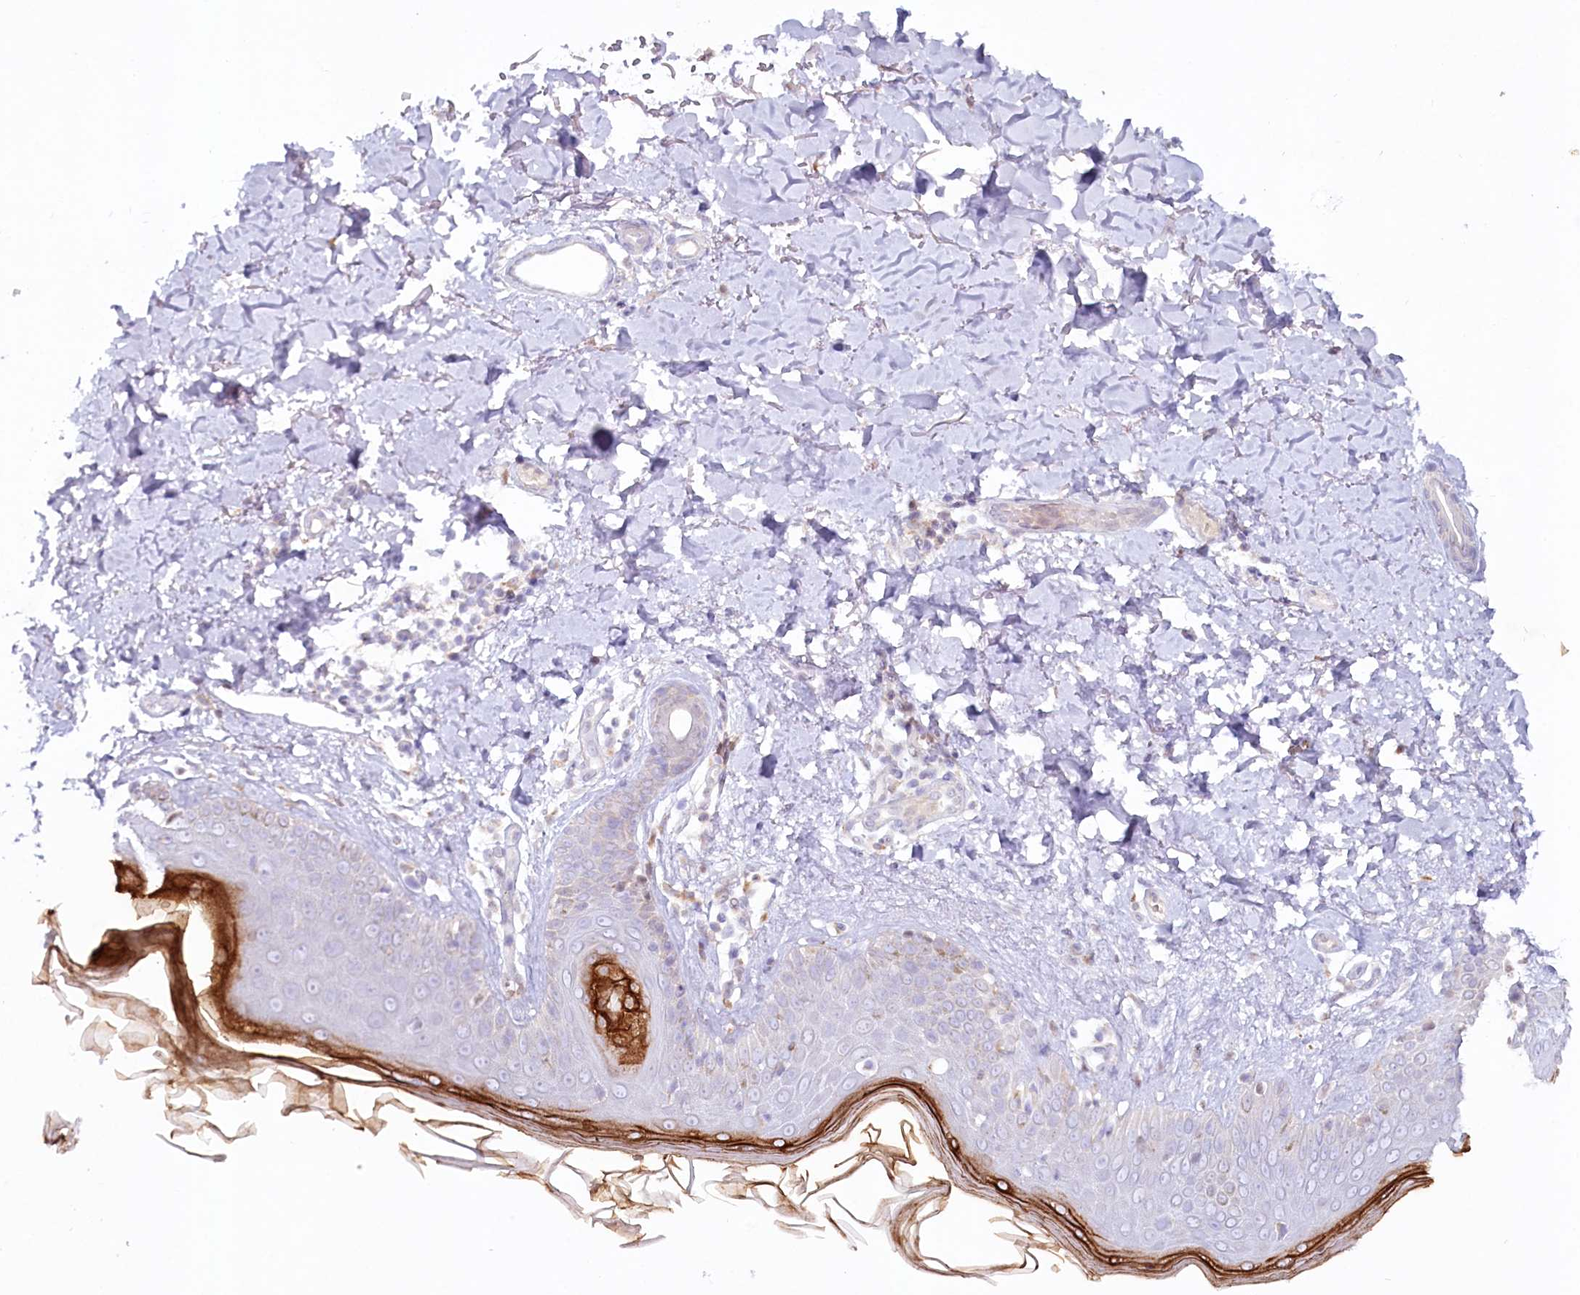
{"staining": {"intensity": "negative", "quantity": "none", "location": "none"}, "tissue": "skin", "cell_type": "Fibroblasts", "image_type": "normal", "snomed": [{"axis": "morphology", "description": "Normal tissue, NOS"}, {"axis": "topography", "description": "Skin"}], "caption": "IHC micrograph of benign skin stained for a protein (brown), which displays no positivity in fibroblasts.", "gene": "PSAPL1", "patient": {"sex": "male", "age": 52}}